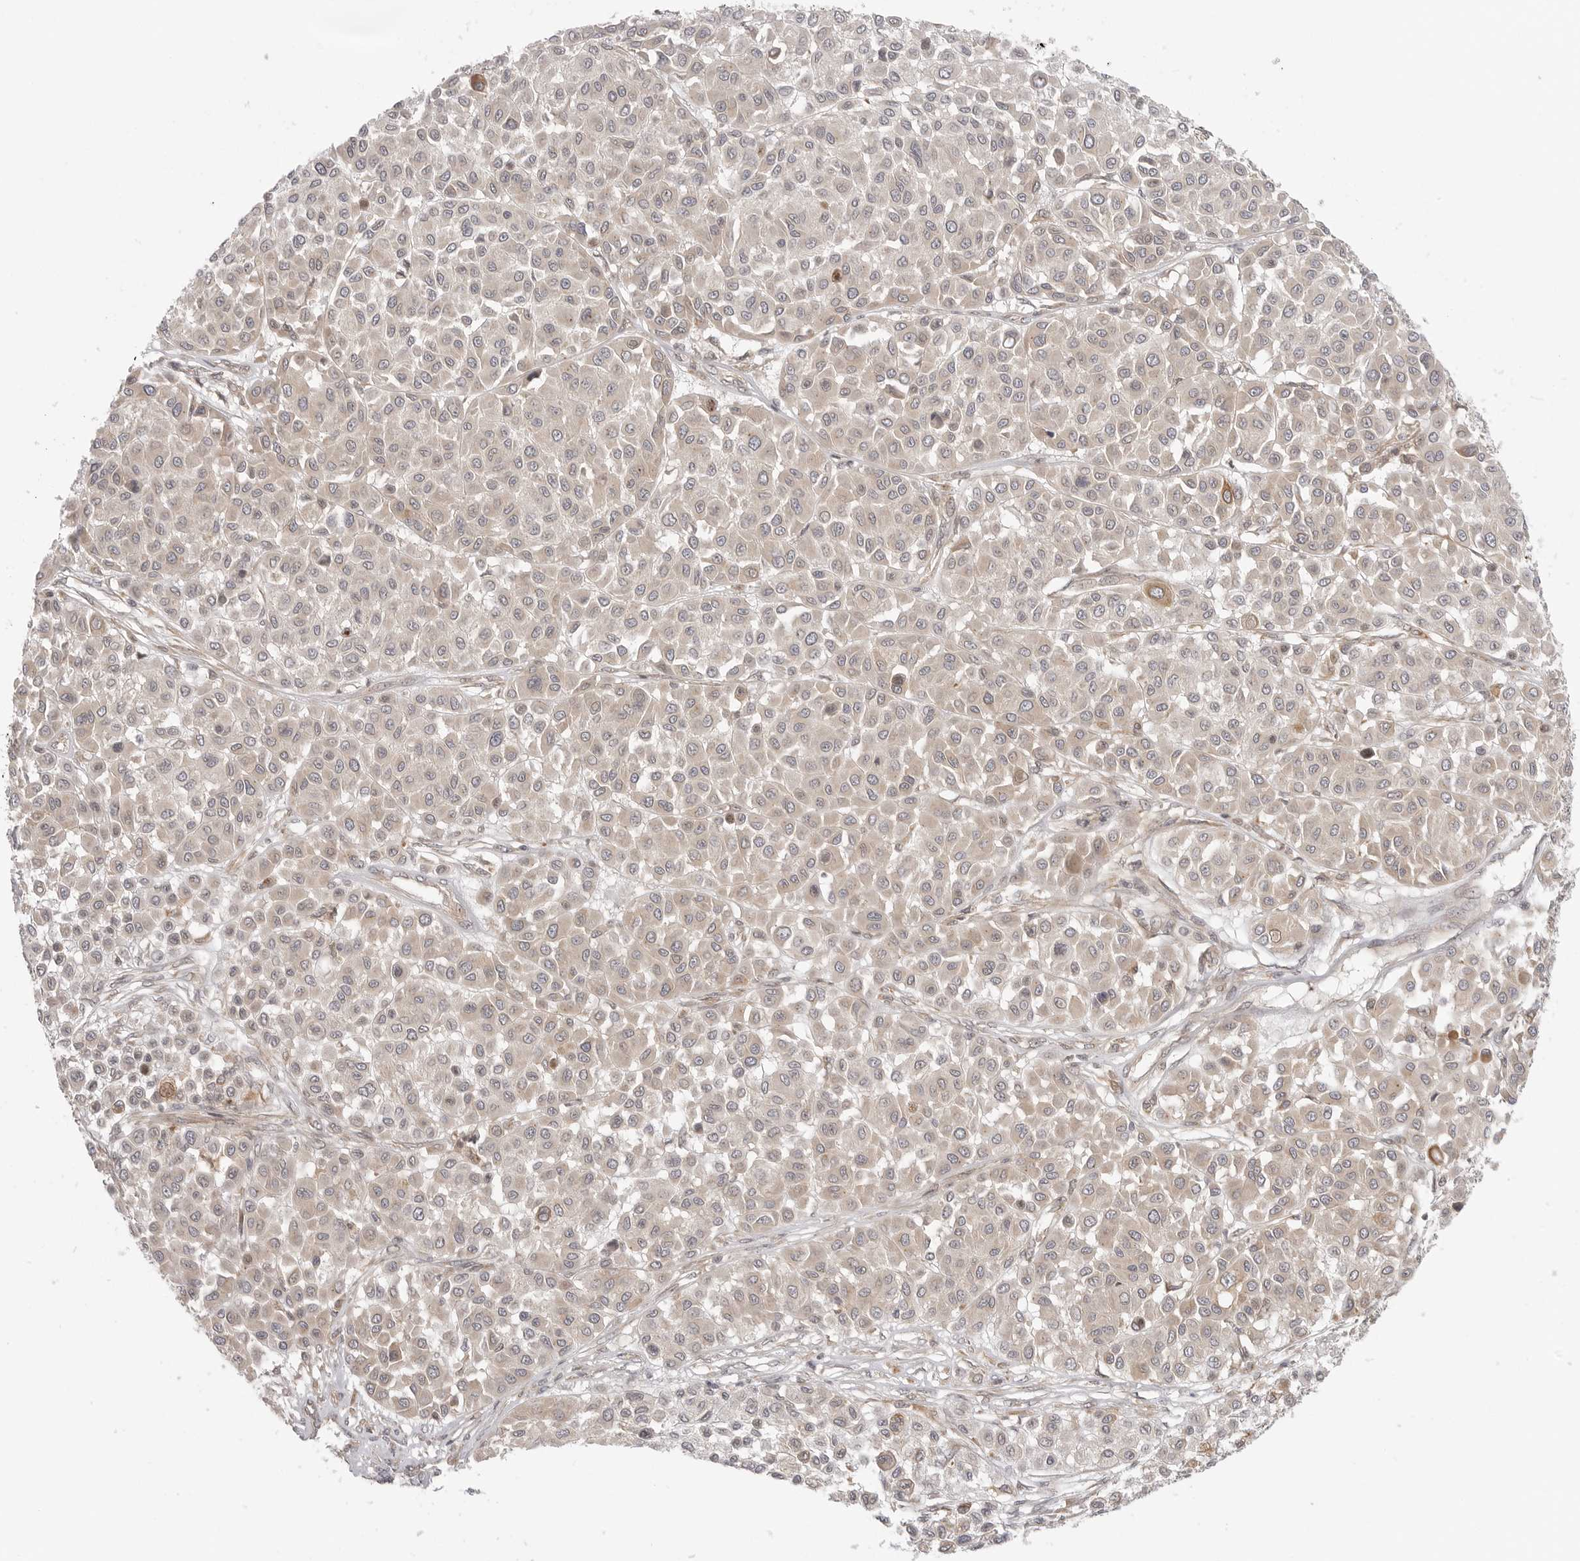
{"staining": {"intensity": "negative", "quantity": "none", "location": "none"}, "tissue": "melanoma", "cell_type": "Tumor cells", "image_type": "cancer", "snomed": [{"axis": "morphology", "description": "Malignant melanoma, Metastatic site"}, {"axis": "topography", "description": "Soft tissue"}], "caption": "This is an IHC histopathology image of malignant melanoma (metastatic site). There is no staining in tumor cells.", "gene": "CCPG1", "patient": {"sex": "male", "age": 41}}